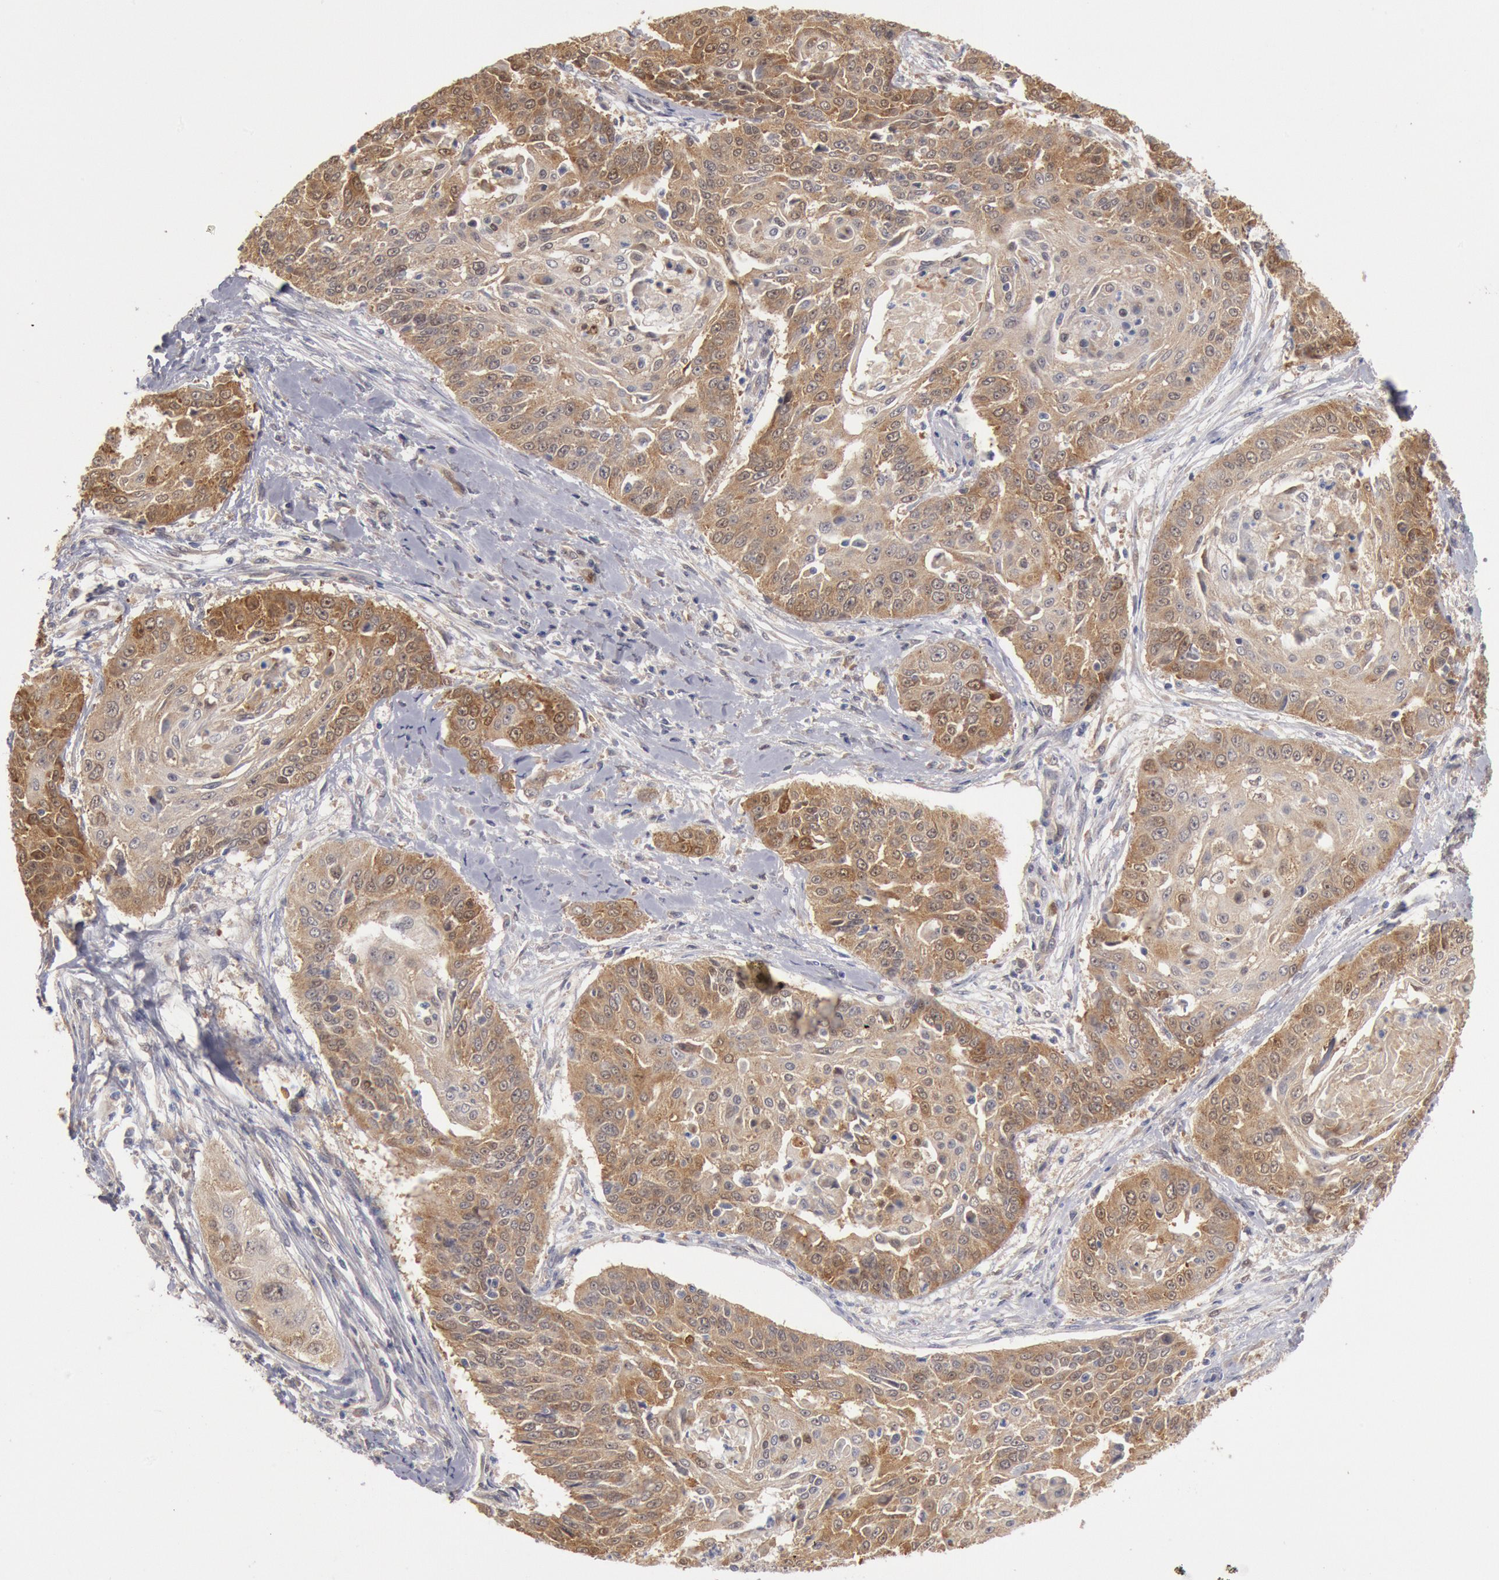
{"staining": {"intensity": "weak", "quantity": "25%-75%", "location": "cytoplasmic/membranous"}, "tissue": "cervical cancer", "cell_type": "Tumor cells", "image_type": "cancer", "snomed": [{"axis": "morphology", "description": "Squamous cell carcinoma, NOS"}, {"axis": "topography", "description": "Cervix"}], "caption": "A low amount of weak cytoplasmic/membranous staining is appreciated in about 25%-75% of tumor cells in cervical cancer (squamous cell carcinoma) tissue.", "gene": "DNAJA1", "patient": {"sex": "female", "age": 64}}